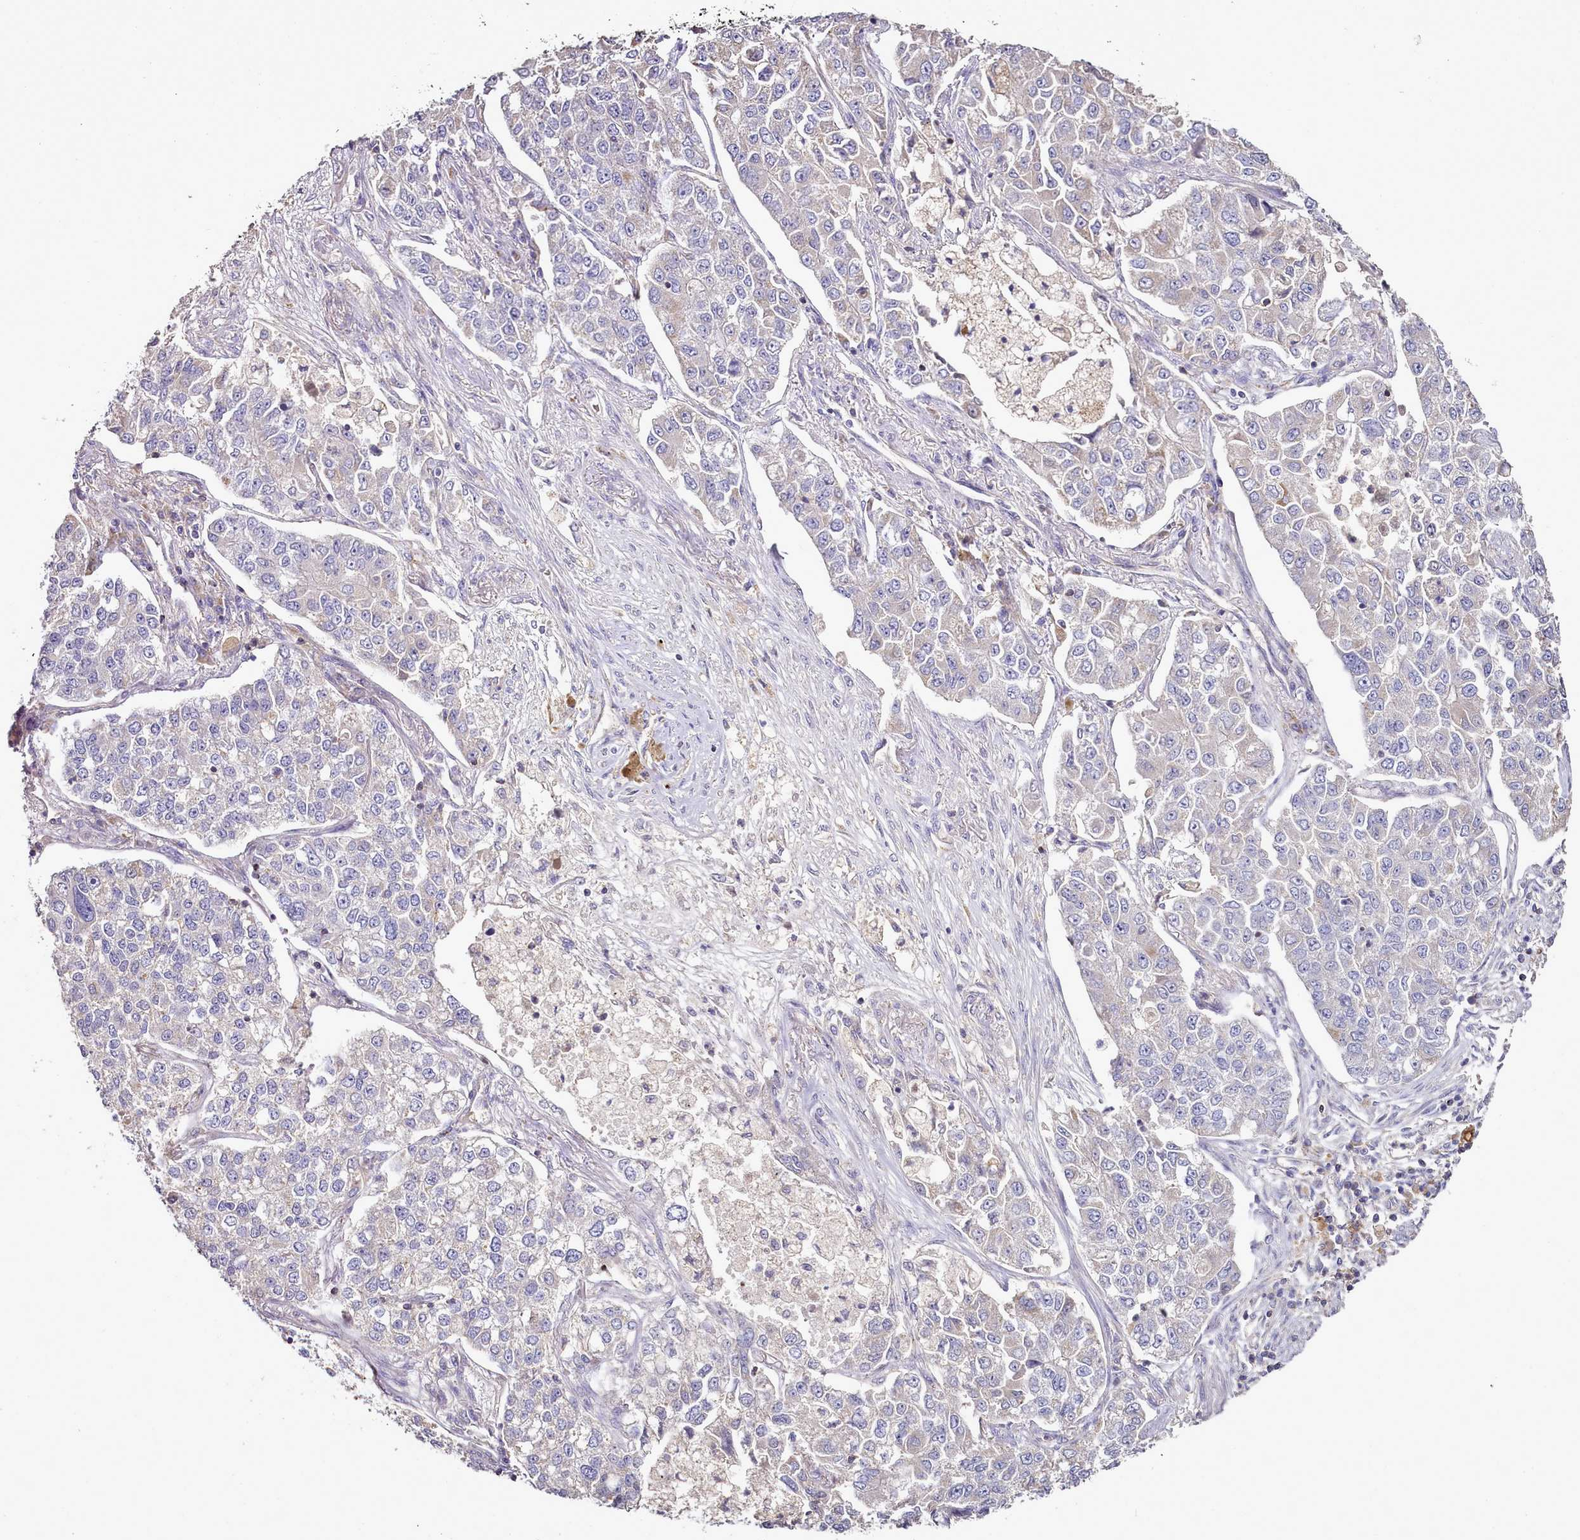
{"staining": {"intensity": "negative", "quantity": "none", "location": "none"}, "tissue": "lung cancer", "cell_type": "Tumor cells", "image_type": "cancer", "snomed": [{"axis": "morphology", "description": "Adenocarcinoma, NOS"}, {"axis": "topography", "description": "Lung"}], "caption": "This is an immunohistochemistry histopathology image of lung cancer (adenocarcinoma). There is no staining in tumor cells.", "gene": "ACSS1", "patient": {"sex": "male", "age": 49}}